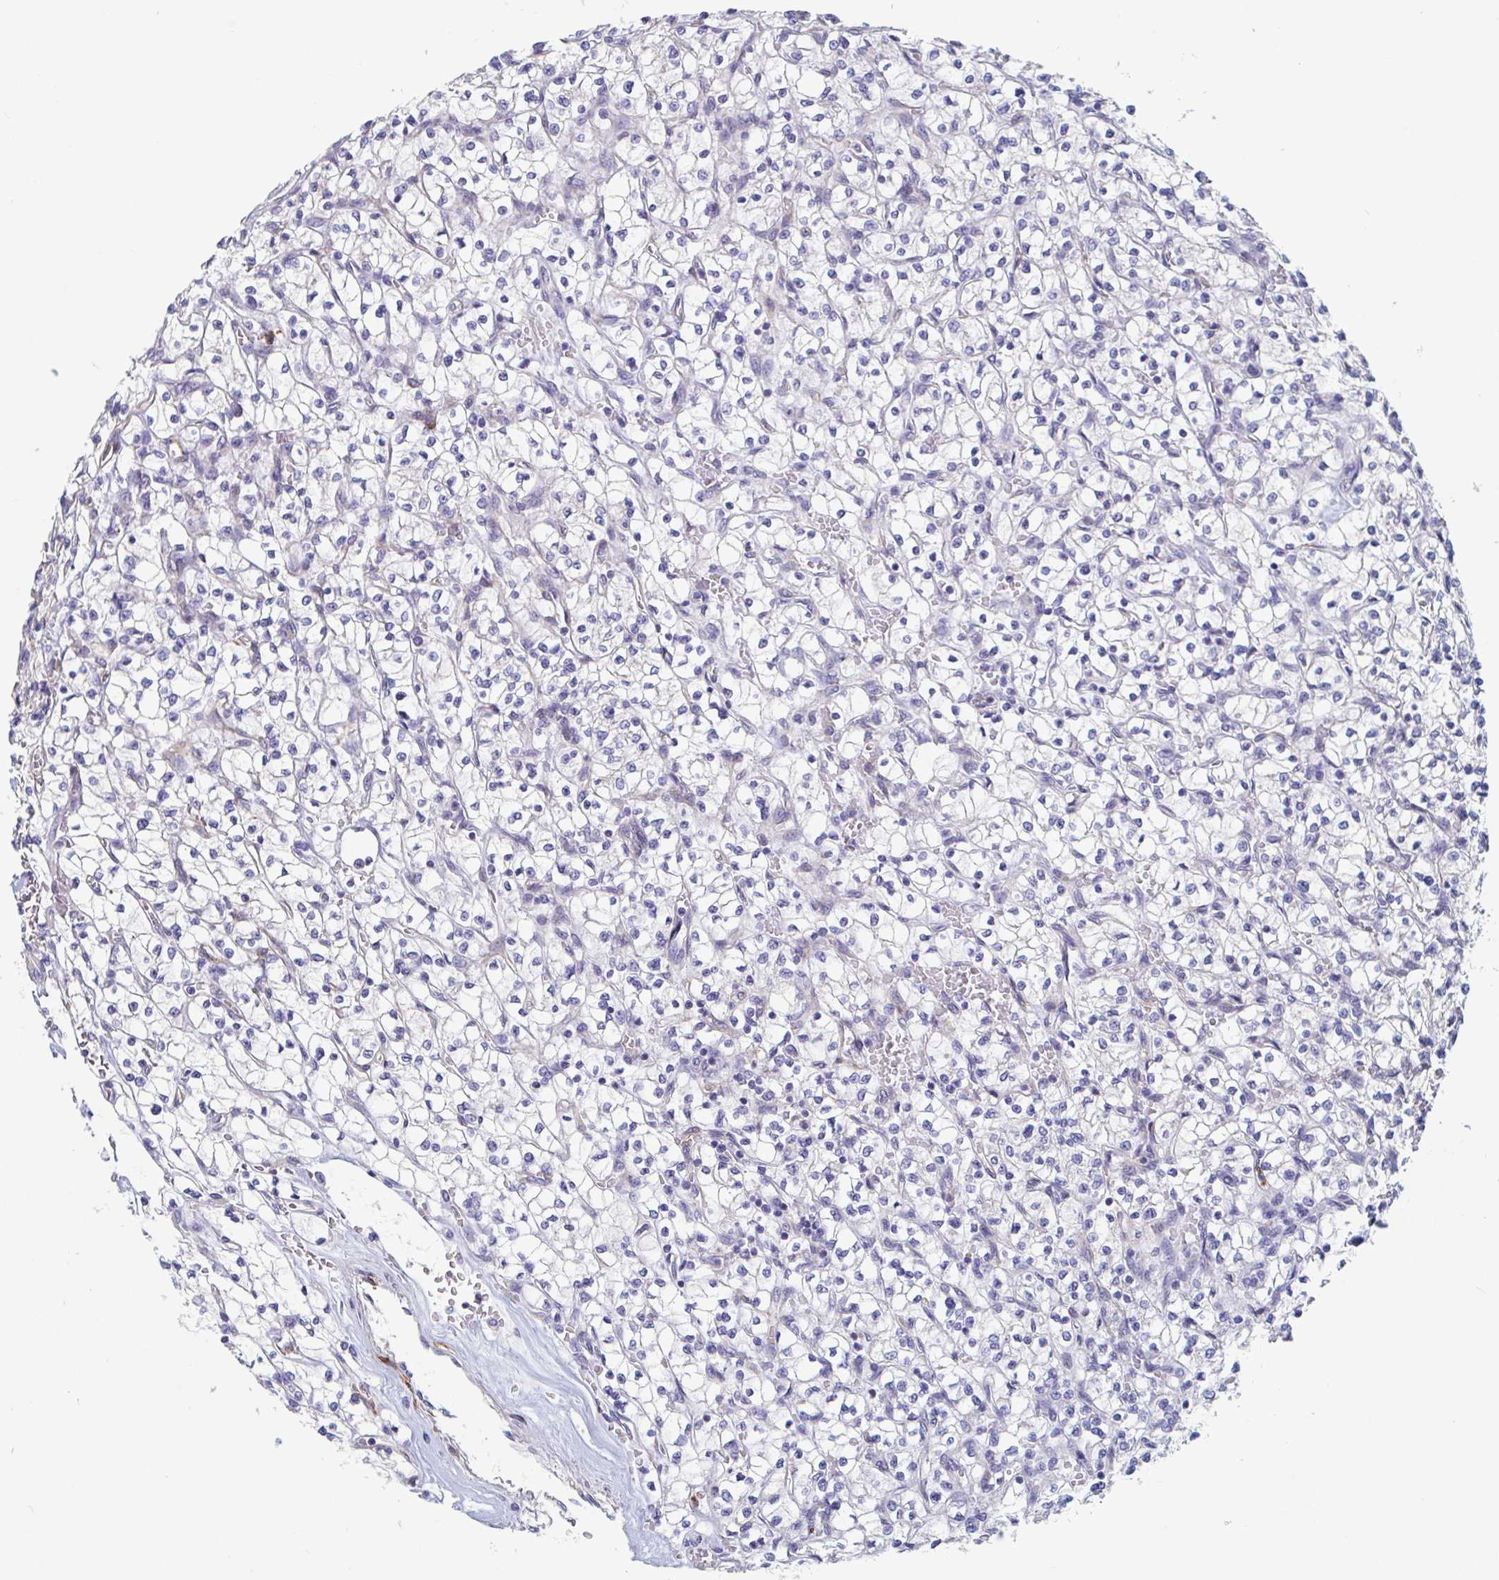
{"staining": {"intensity": "negative", "quantity": "none", "location": "none"}, "tissue": "renal cancer", "cell_type": "Tumor cells", "image_type": "cancer", "snomed": [{"axis": "morphology", "description": "Adenocarcinoma, NOS"}, {"axis": "topography", "description": "Kidney"}], "caption": "Tumor cells show no significant staining in adenocarcinoma (renal).", "gene": "ZNHIT2", "patient": {"sex": "female", "age": 64}}